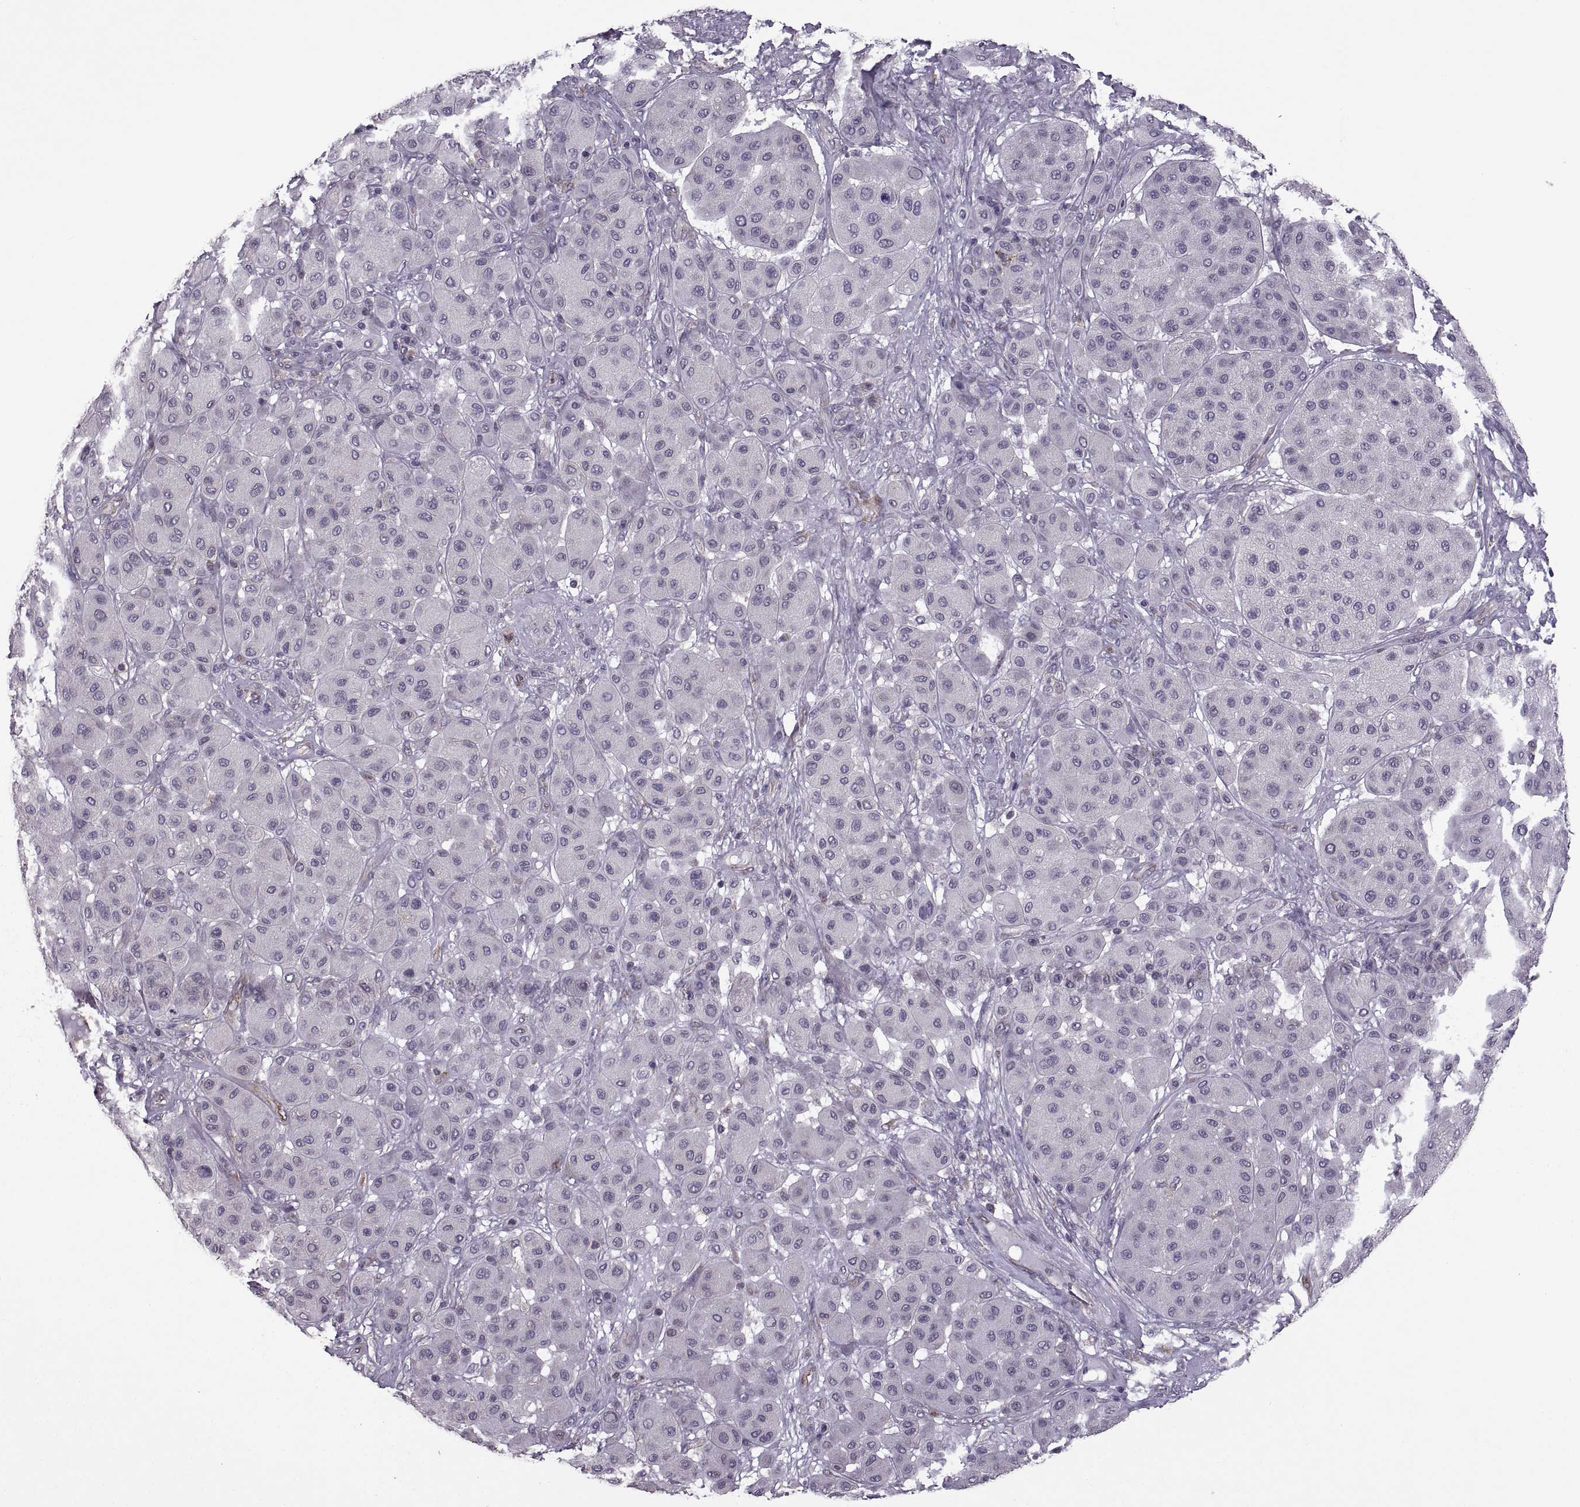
{"staining": {"intensity": "negative", "quantity": "none", "location": "none"}, "tissue": "melanoma", "cell_type": "Tumor cells", "image_type": "cancer", "snomed": [{"axis": "morphology", "description": "Malignant melanoma, Metastatic site"}, {"axis": "topography", "description": "Smooth muscle"}], "caption": "This photomicrograph is of melanoma stained with IHC to label a protein in brown with the nuclei are counter-stained blue. There is no staining in tumor cells. Brightfield microscopy of immunohistochemistry stained with DAB (3,3'-diaminobenzidine) (brown) and hematoxylin (blue), captured at high magnification.", "gene": "PABPC1", "patient": {"sex": "male", "age": 41}}